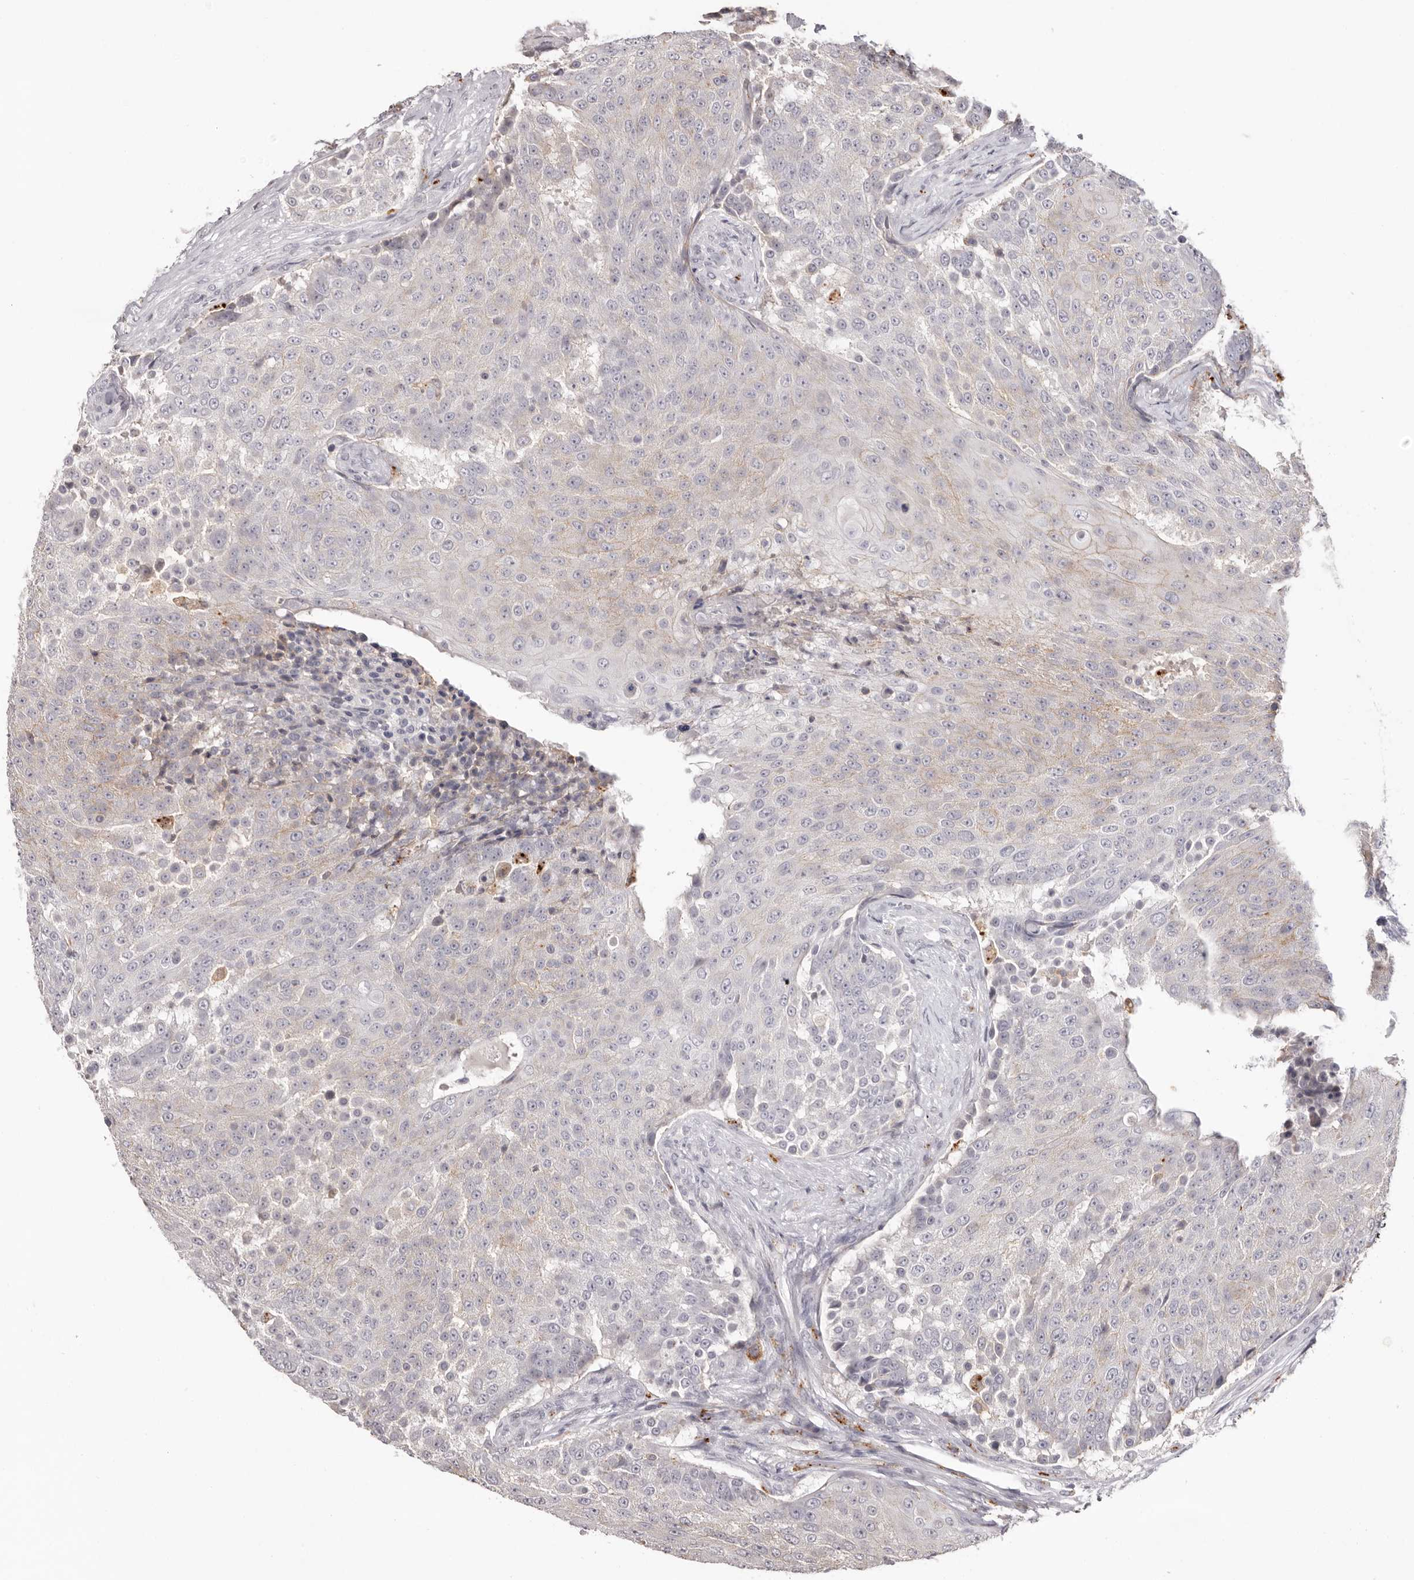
{"staining": {"intensity": "weak", "quantity": "25%-75%", "location": "cytoplasmic/membranous"}, "tissue": "urothelial cancer", "cell_type": "Tumor cells", "image_type": "cancer", "snomed": [{"axis": "morphology", "description": "Urothelial carcinoma, High grade"}, {"axis": "topography", "description": "Urinary bladder"}], "caption": "Immunohistochemical staining of urothelial cancer displays low levels of weak cytoplasmic/membranous positivity in about 25%-75% of tumor cells. The staining was performed using DAB to visualize the protein expression in brown, while the nuclei were stained in blue with hematoxylin (Magnification: 20x).", "gene": "PCDHB6", "patient": {"sex": "female", "age": 63}}